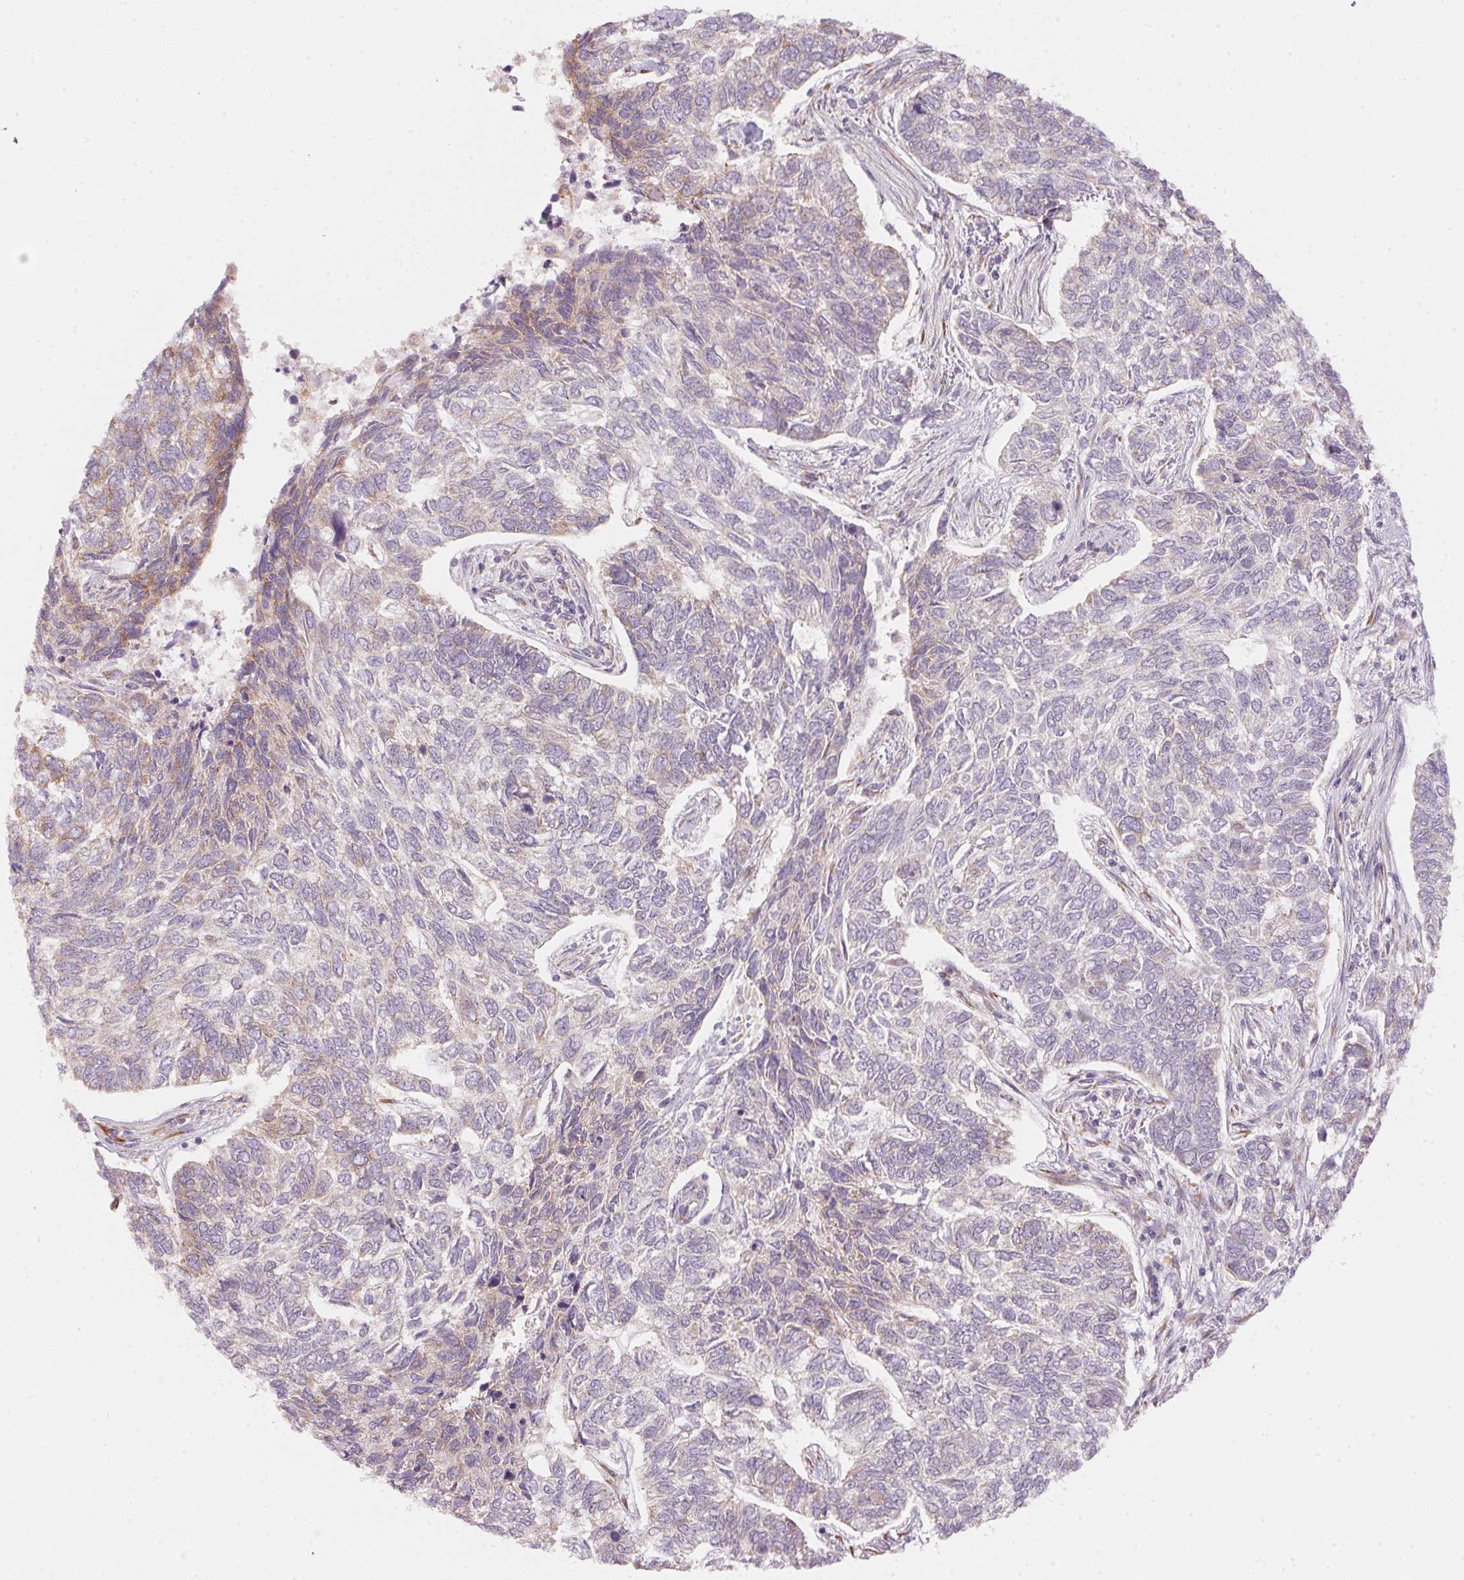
{"staining": {"intensity": "weak", "quantity": "25%-75%", "location": "cytoplasmic/membranous"}, "tissue": "skin cancer", "cell_type": "Tumor cells", "image_type": "cancer", "snomed": [{"axis": "morphology", "description": "Basal cell carcinoma"}, {"axis": "topography", "description": "Skin"}], "caption": "Immunohistochemistry (DAB (3,3'-diaminobenzidine)) staining of human skin cancer reveals weak cytoplasmic/membranous protein positivity in about 25%-75% of tumor cells.", "gene": "BLOC1S2", "patient": {"sex": "female", "age": 65}}